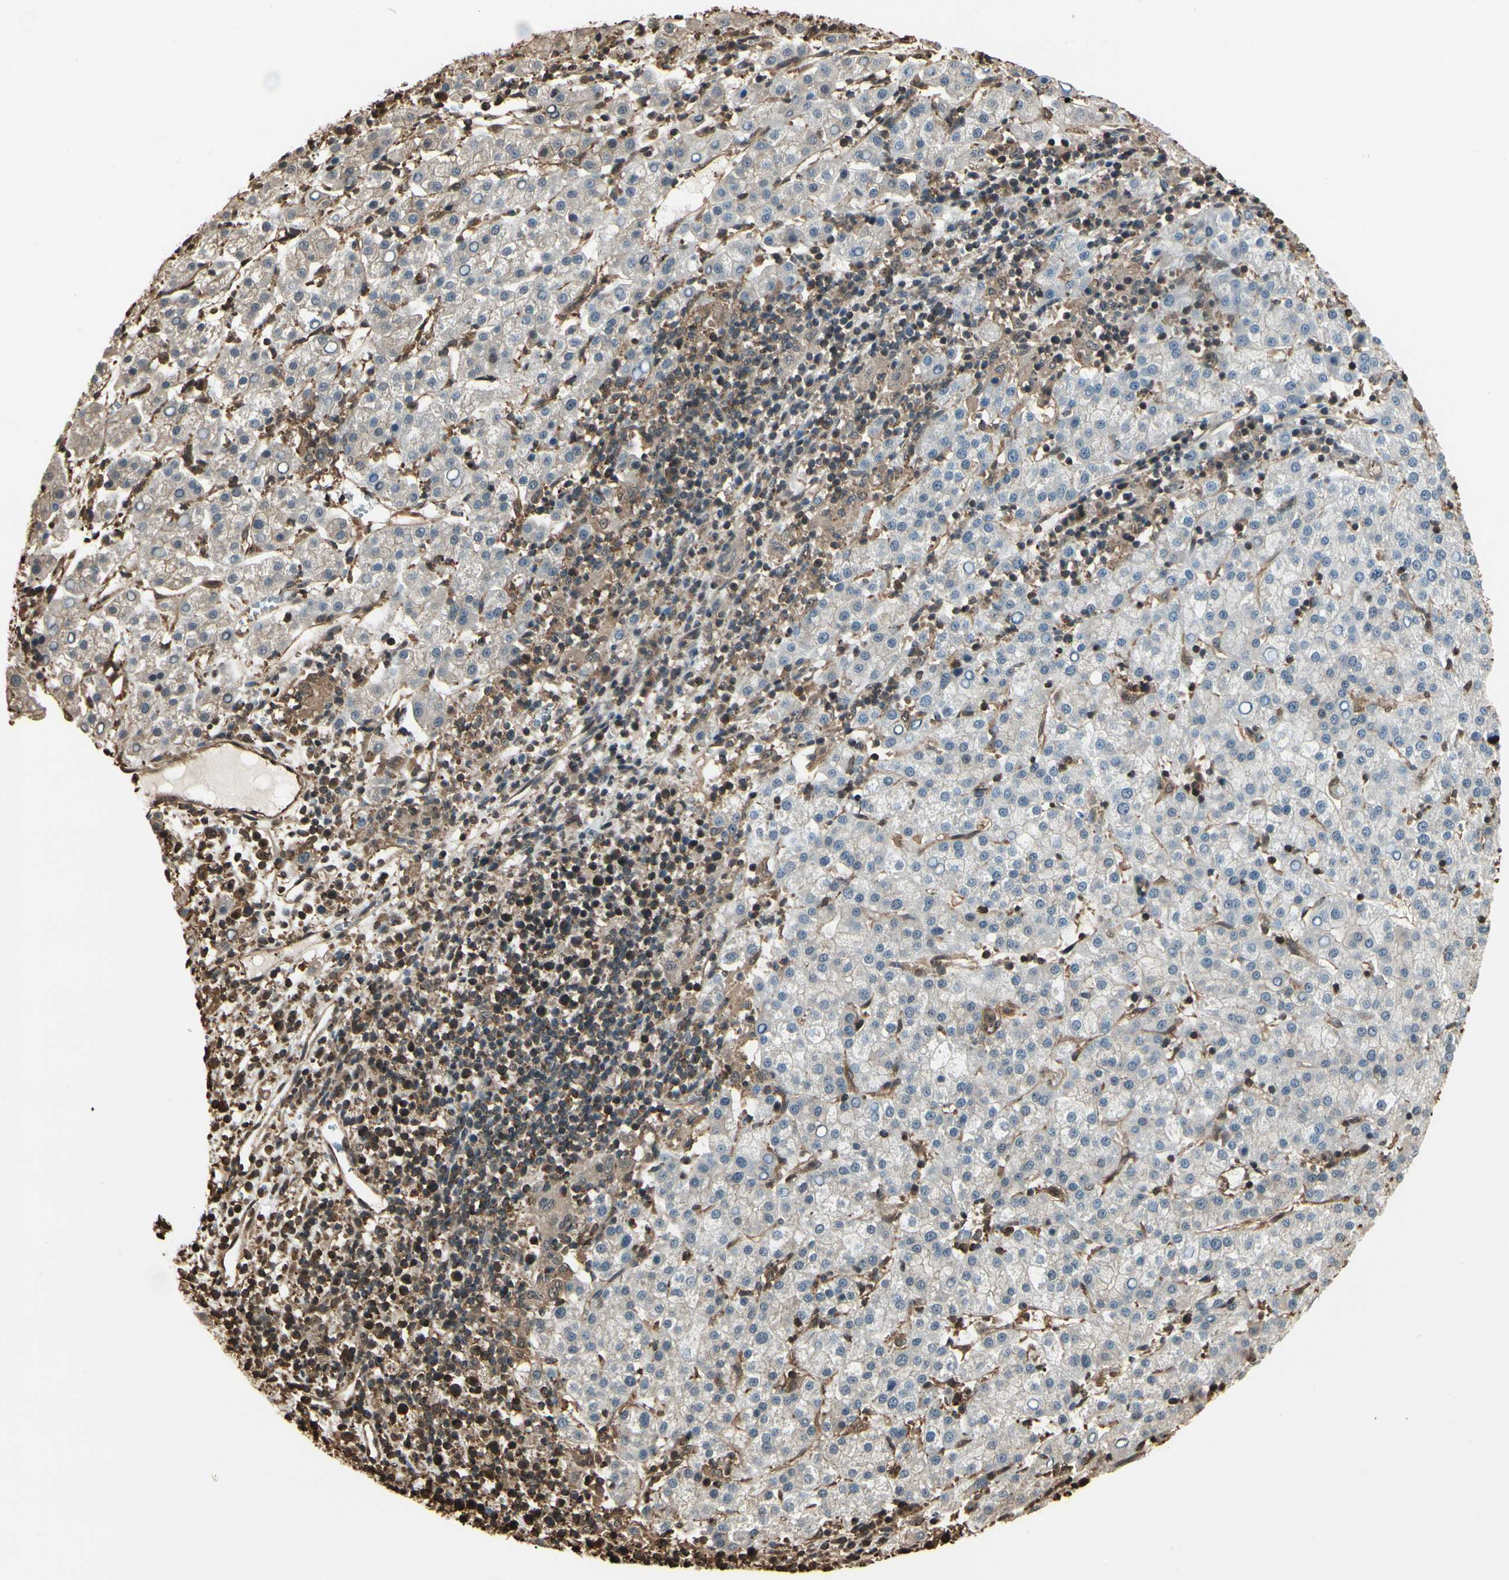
{"staining": {"intensity": "negative", "quantity": "none", "location": "none"}, "tissue": "liver cancer", "cell_type": "Tumor cells", "image_type": "cancer", "snomed": [{"axis": "morphology", "description": "Carcinoma, Hepatocellular, NOS"}, {"axis": "topography", "description": "Liver"}], "caption": "Immunohistochemistry image of hepatocellular carcinoma (liver) stained for a protein (brown), which shows no positivity in tumor cells.", "gene": "YWHAE", "patient": {"sex": "female", "age": 58}}